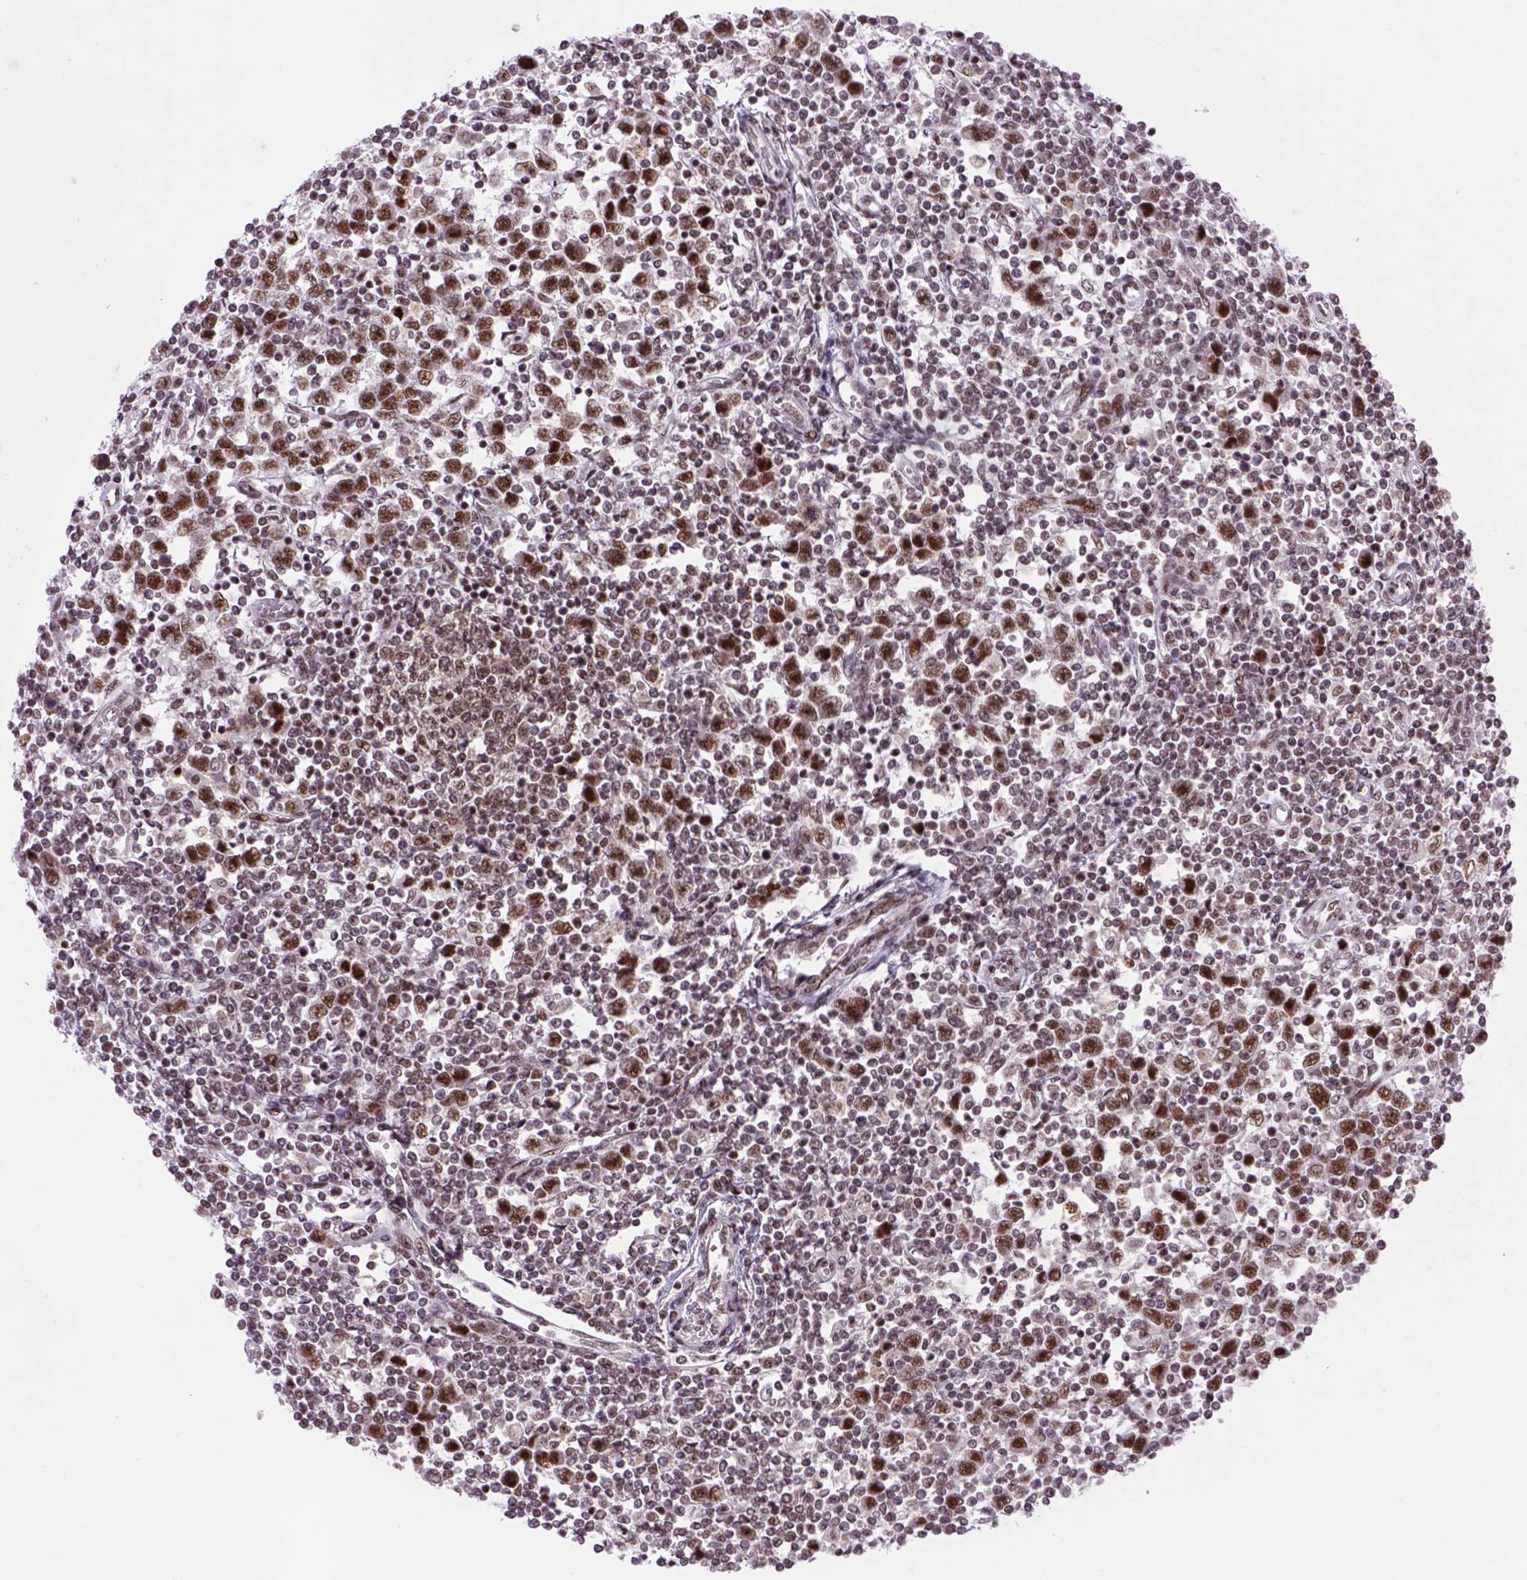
{"staining": {"intensity": "moderate", "quantity": ">75%", "location": "nuclear"}, "tissue": "testis cancer", "cell_type": "Tumor cells", "image_type": "cancer", "snomed": [{"axis": "morphology", "description": "Normal tissue, NOS"}, {"axis": "morphology", "description": "Seminoma, NOS"}, {"axis": "topography", "description": "Testis"}, {"axis": "topography", "description": "Epididymis"}], "caption": "Immunohistochemistry (IHC) (DAB (3,3'-diaminobenzidine)) staining of human testis cancer (seminoma) shows moderate nuclear protein expression in about >75% of tumor cells.", "gene": "NSMCE2", "patient": {"sex": "male", "age": 34}}